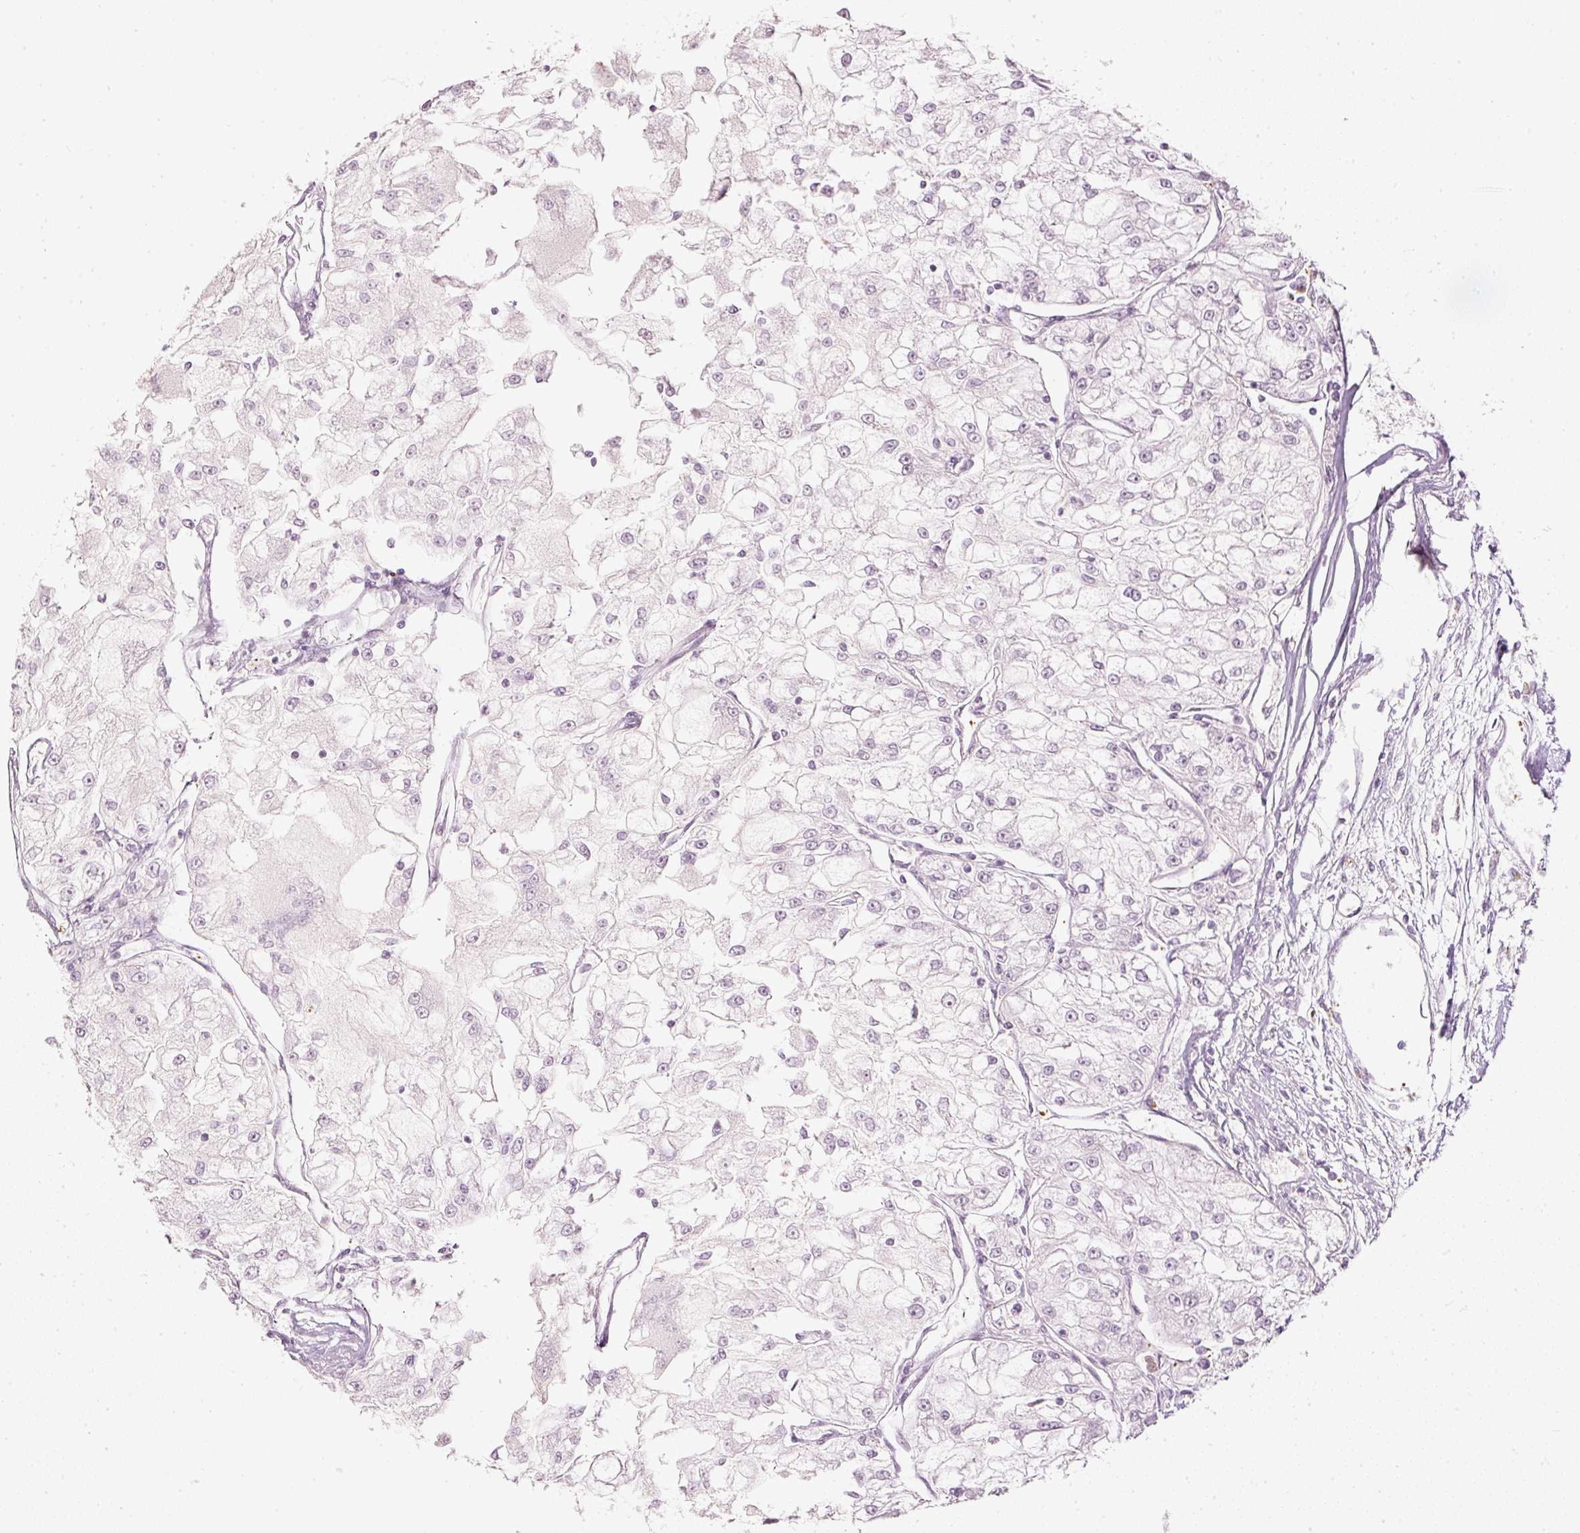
{"staining": {"intensity": "negative", "quantity": "none", "location": "none"}, "tissue": "renal cancer", "cell_type": "Tumor cells", "image_type": "cancer", "snomed": [{"axis": "morphology", "description": "Adenocarcinoma, NOS"}, {"axis": "topography", "description": "Kidney"}], "caption": "This micrograph is of renal cancer stained with immunohistochemistry (IHC) to label a protein in brown with the nuclei are counter-stained blue. There is no expression in tumor cells.", "gene": "LECT2", "patient": {"sex": "female", "age": 72}}